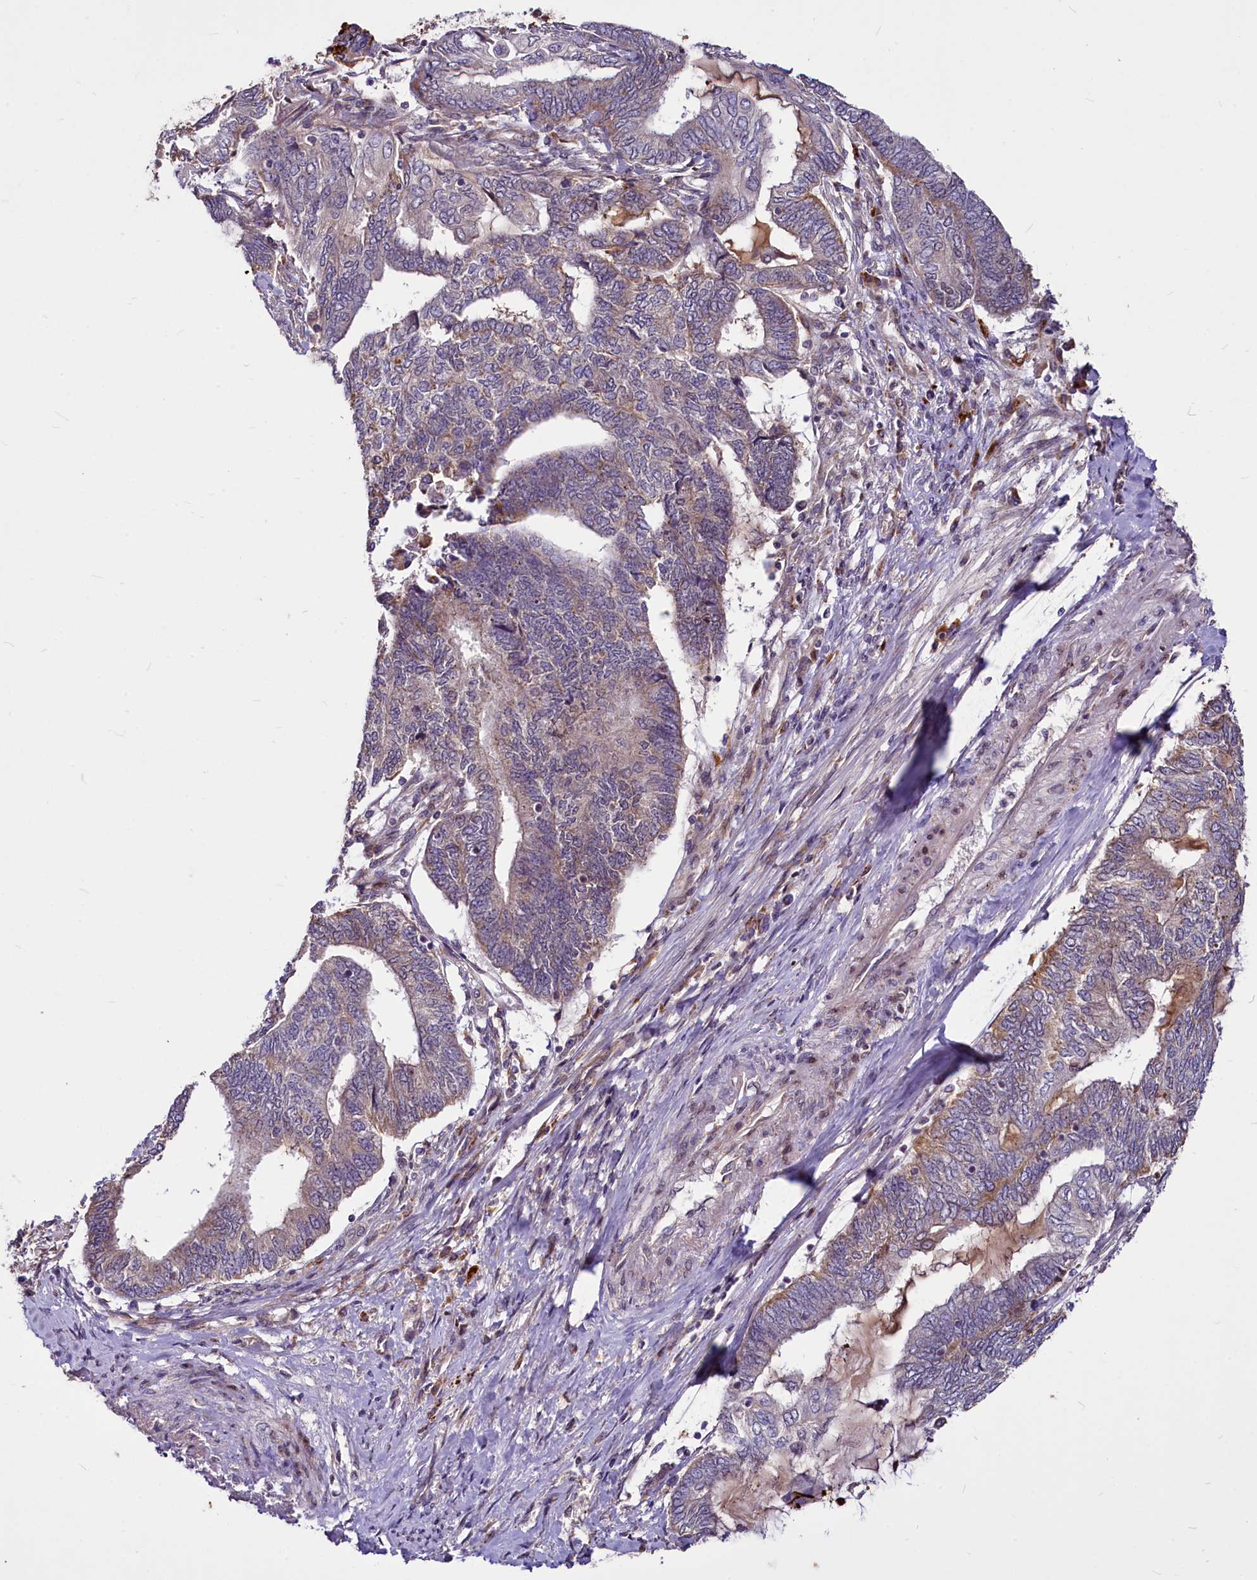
{"staining": {"intensity": "negative", "quantity": "none", "location": "none"}, "tissue": "endometrial cancer", "cell_type": "Tumor cells", "image_type": "cancer", "snomed": [{"axis": "morphology", "description": "Adenocarcinoma, NOS"}, {"axis": "topography", "description": "Uterus"}, {"axis": "topography", "description": "Endometrium"}], "caption": "Immunohistochemical staining of endometrial adenocarcinoma demonstrates no significant staining in tumor cells.", "gene": "C11orf86", "patient": {"sex": "female", "age": 70}}